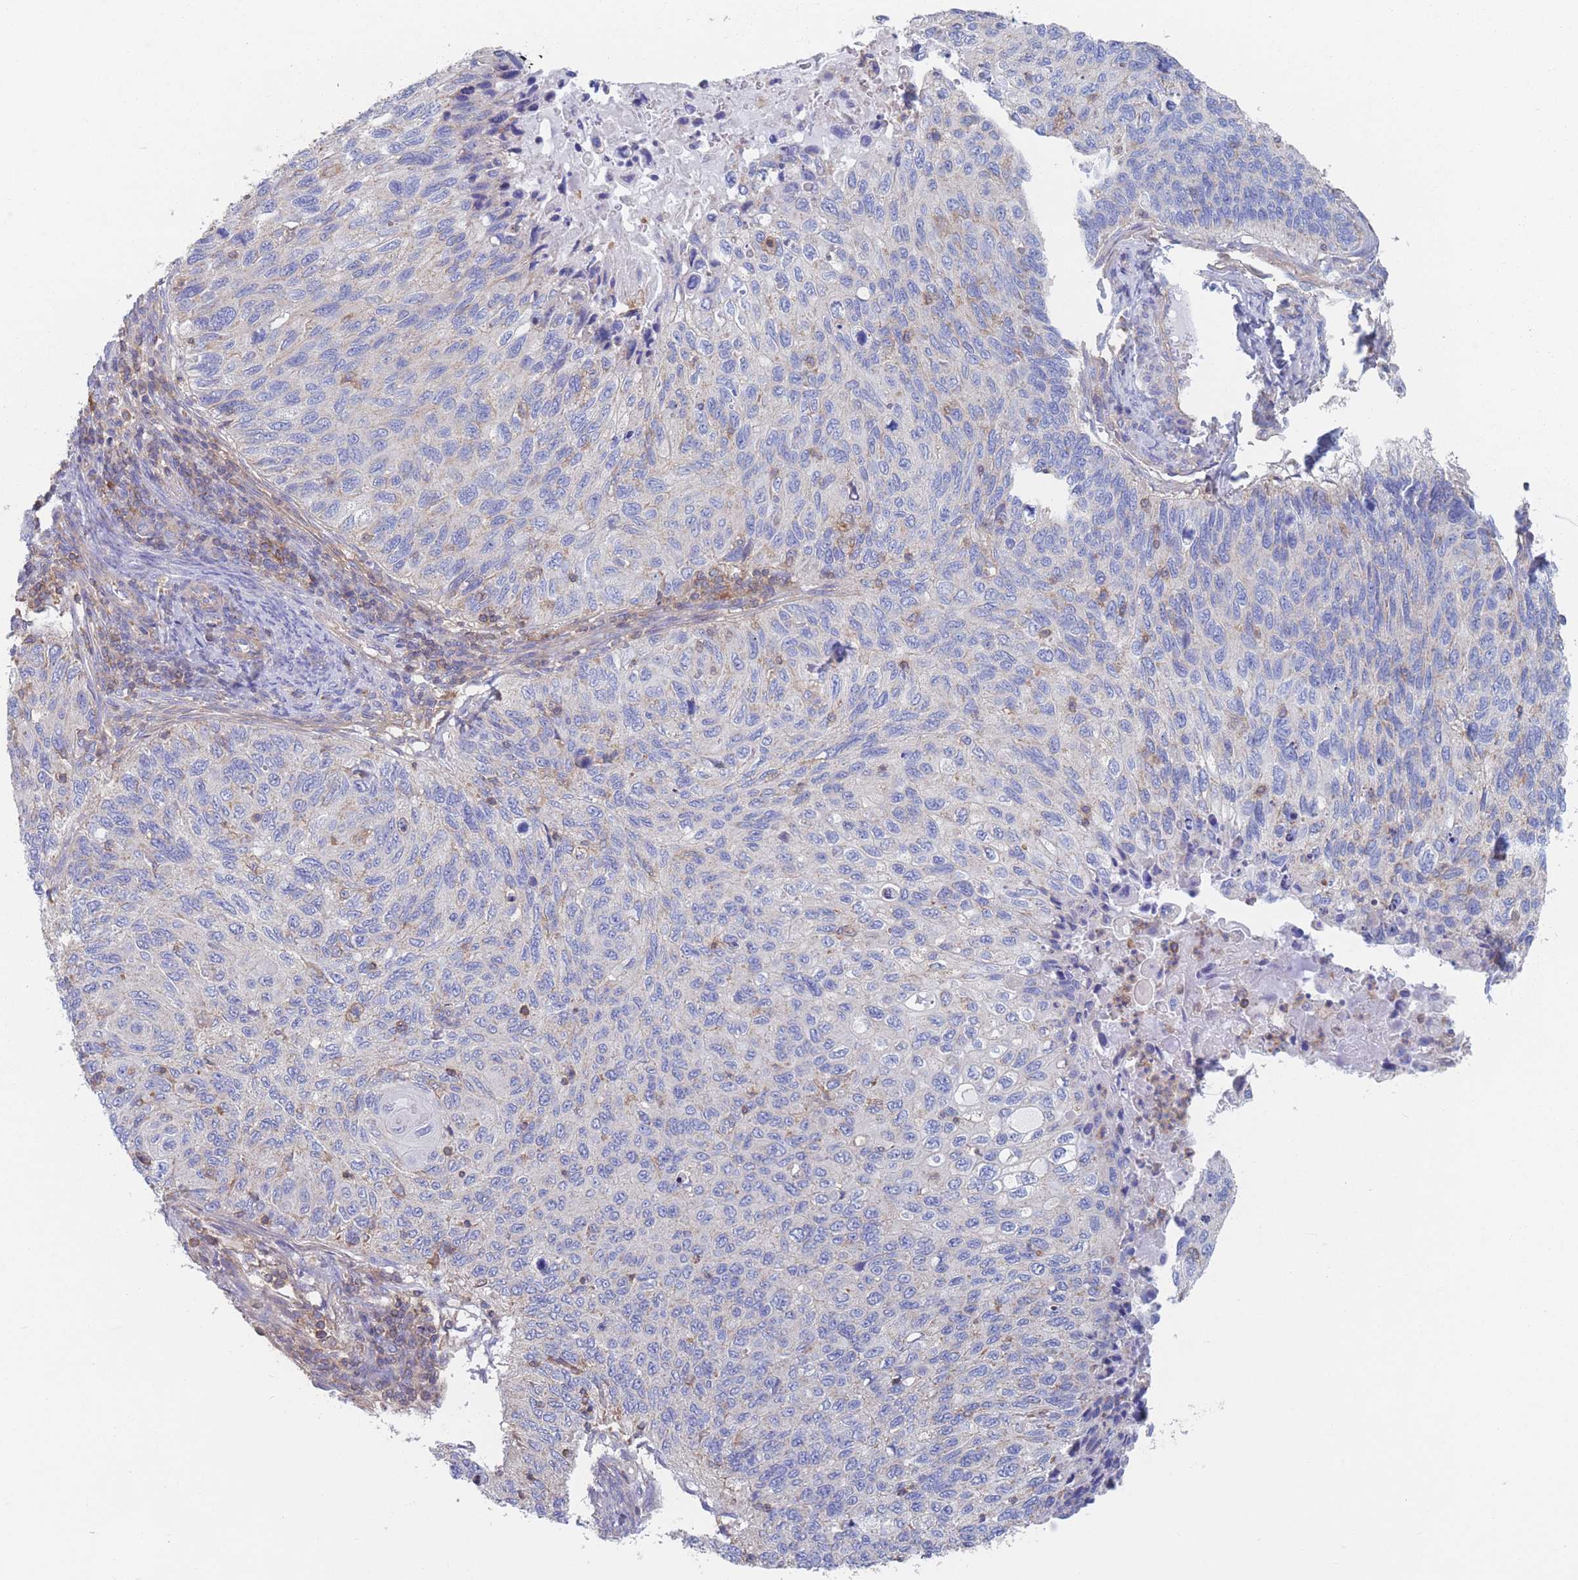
{"staining": {"intensity": "negative", "quantity": "none", "location": "none"}, "tissue": "cervical cancer", "cell_type": "Tumor cells", "image_type": "cancer", "snomed": [{"axis": "morphology", "description": "Squamous cell carcinoma, NOS"}, {"axis": "topography", "description": "Cervix"}], "caption": "Human cervical cancer (squamous cell carcinoma) stained for a protein using immunohistochemistry shows no expression in tumor cells.", "gene": "ADH1A", "patient": {"sex": "female", "age": 70}}